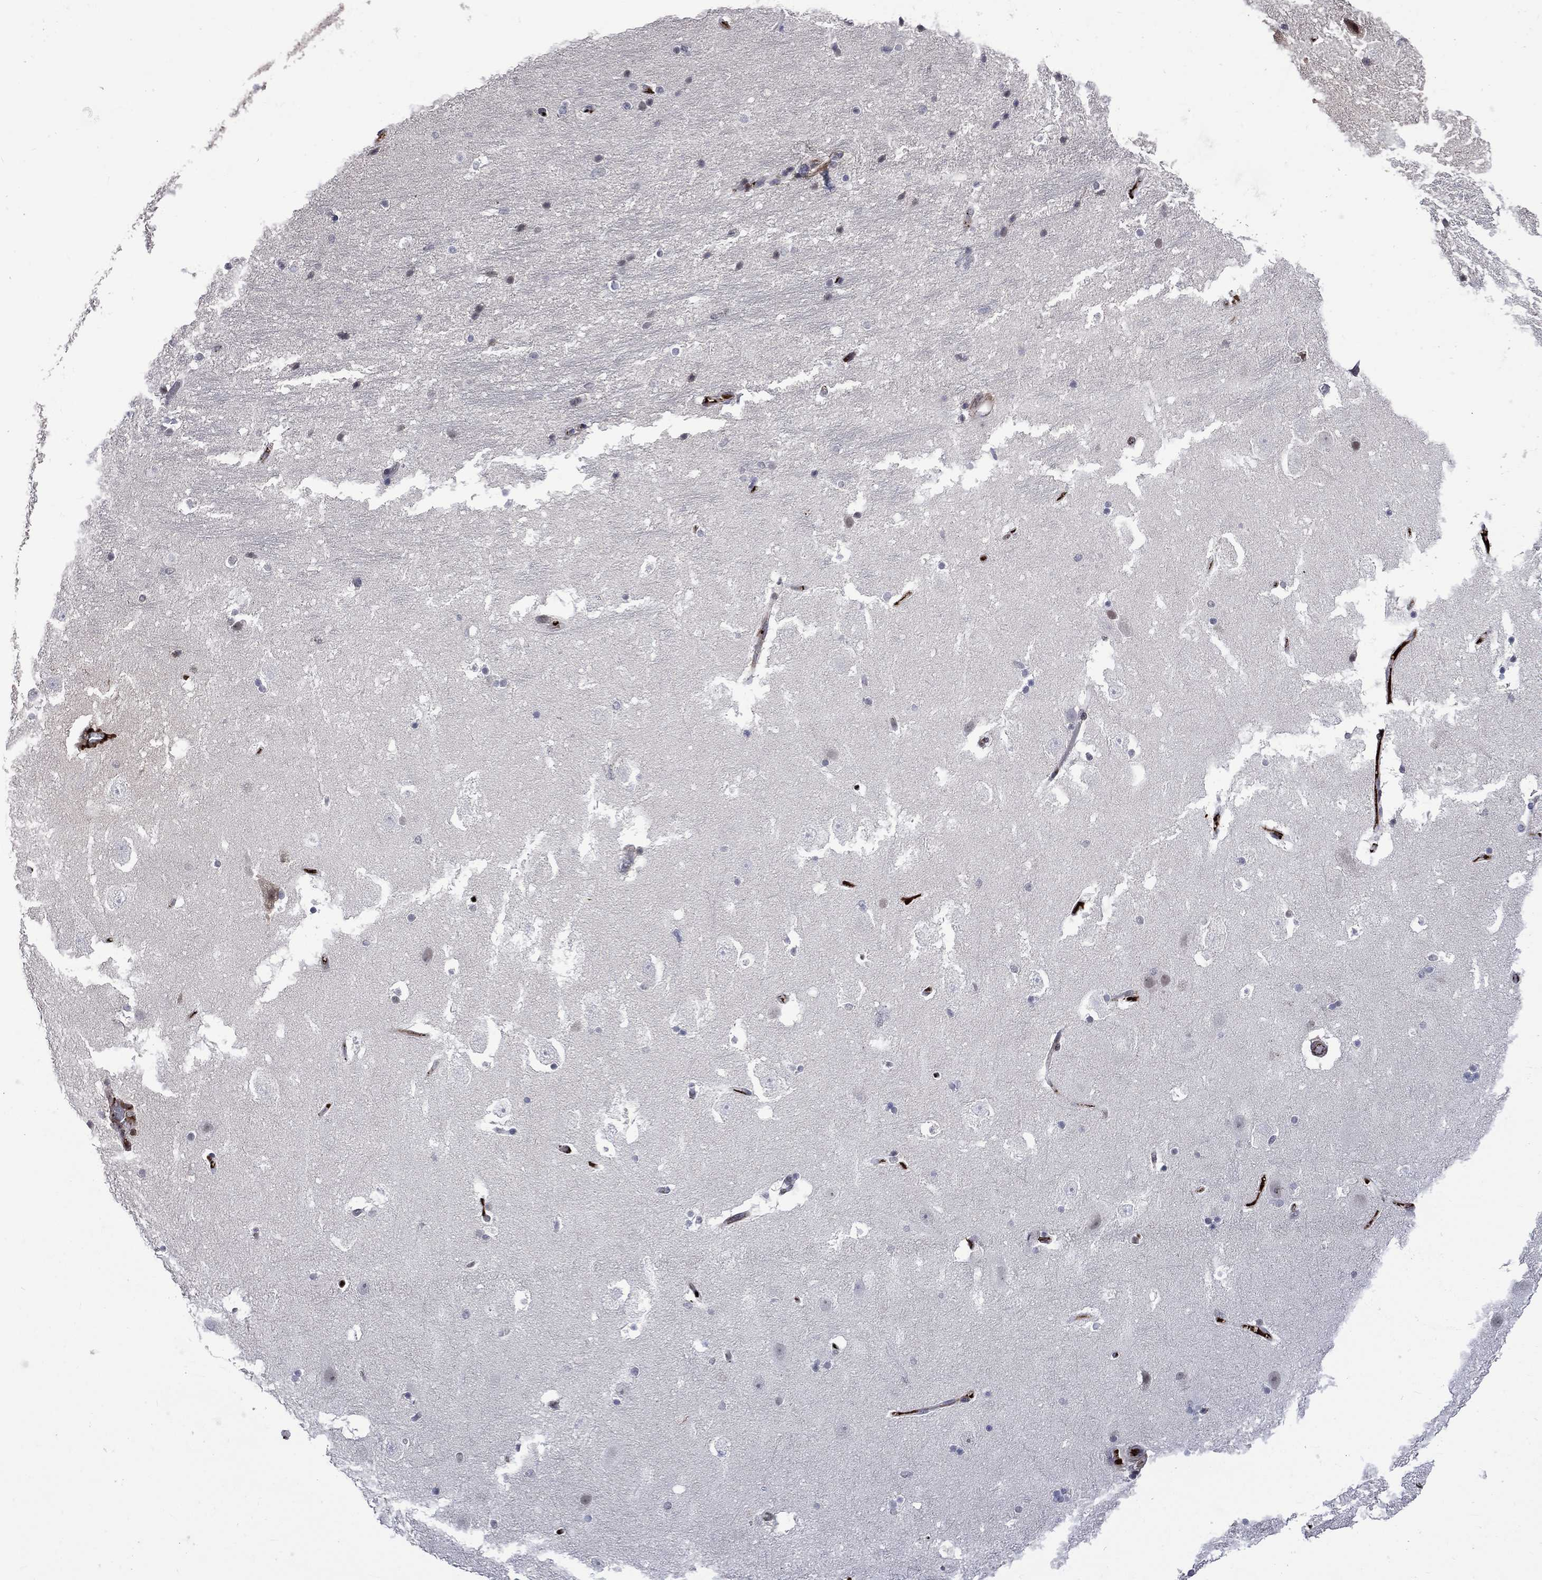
{"staining": {"intensity": "negative", "quantity": "none", "location": "none"}, "tissue": "hippocampus", "cell_type": "Glial cells", "image_type": "normal", "snomed": [{"axis": "morphology", "description": "Normal tissue, NOS"}, {"axis": "topography", "description": "Hippocampus"}], "caption": "Hippocampus was stained to show a protein in brown. There is no significant staining in glial cells. (DAB IHC visualized using brightfield microscopy, high magnification).", "gene": "FGG", "patient": {"sex": "male", "age": 51}}